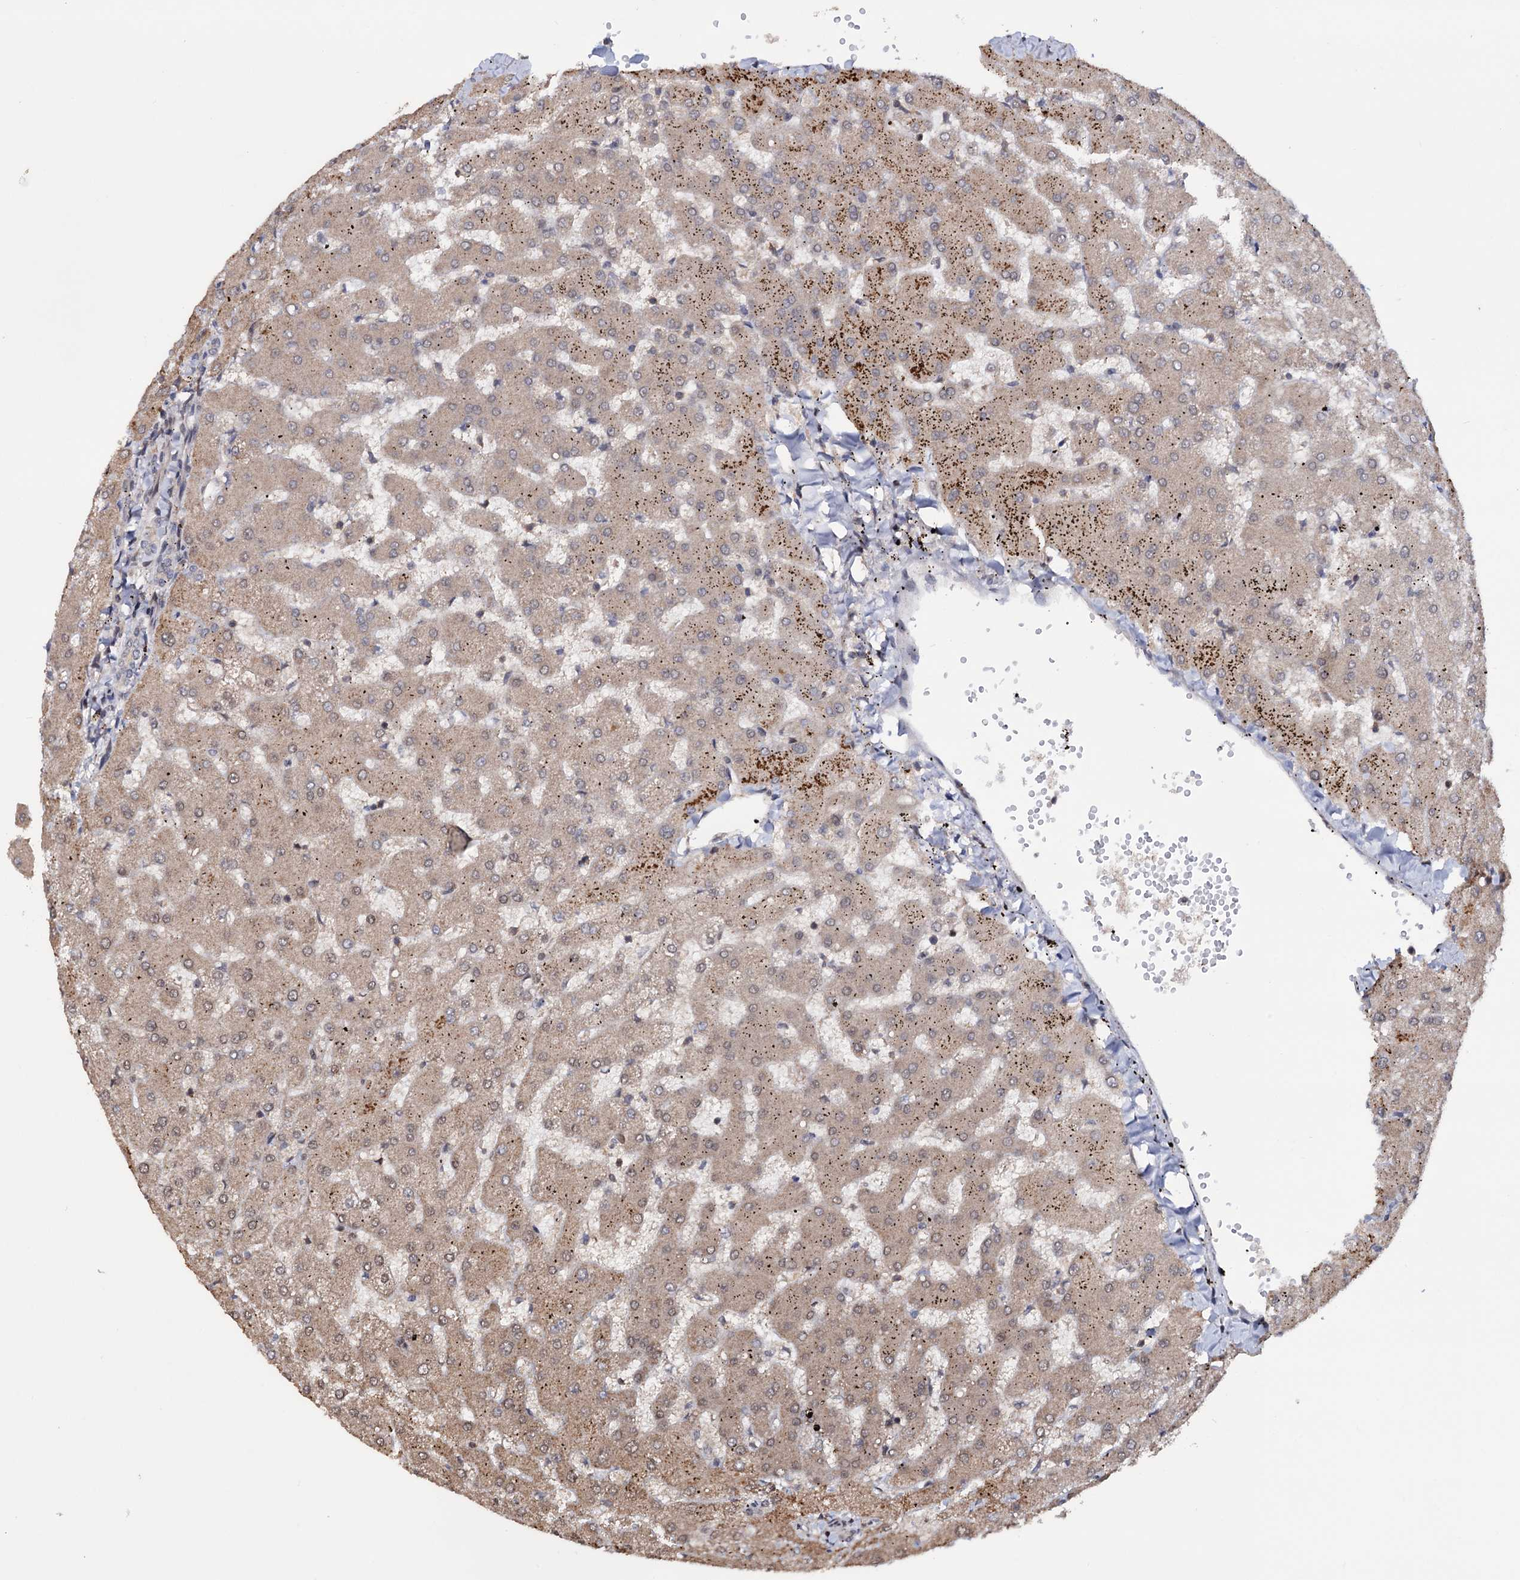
{"staining": {"intensity": "weak", "quantity": "<25%", "location": "cytoplasmic/membranous,nuclear"}, "tissue": "liver", "cell_type": "Cholangiocytes", "image_type": "normal", "snomed": [{"axis": "morphology", "description": "Normal tissue, NOS"}, {"axis": "topography", "description": "Liver"}], "caption": "Immunohistochemical staining of normal human liver reveals no significant staining in cholangiocytes.", "gene": "KLF5", "patient": {"sex": "female", "age": 63}}